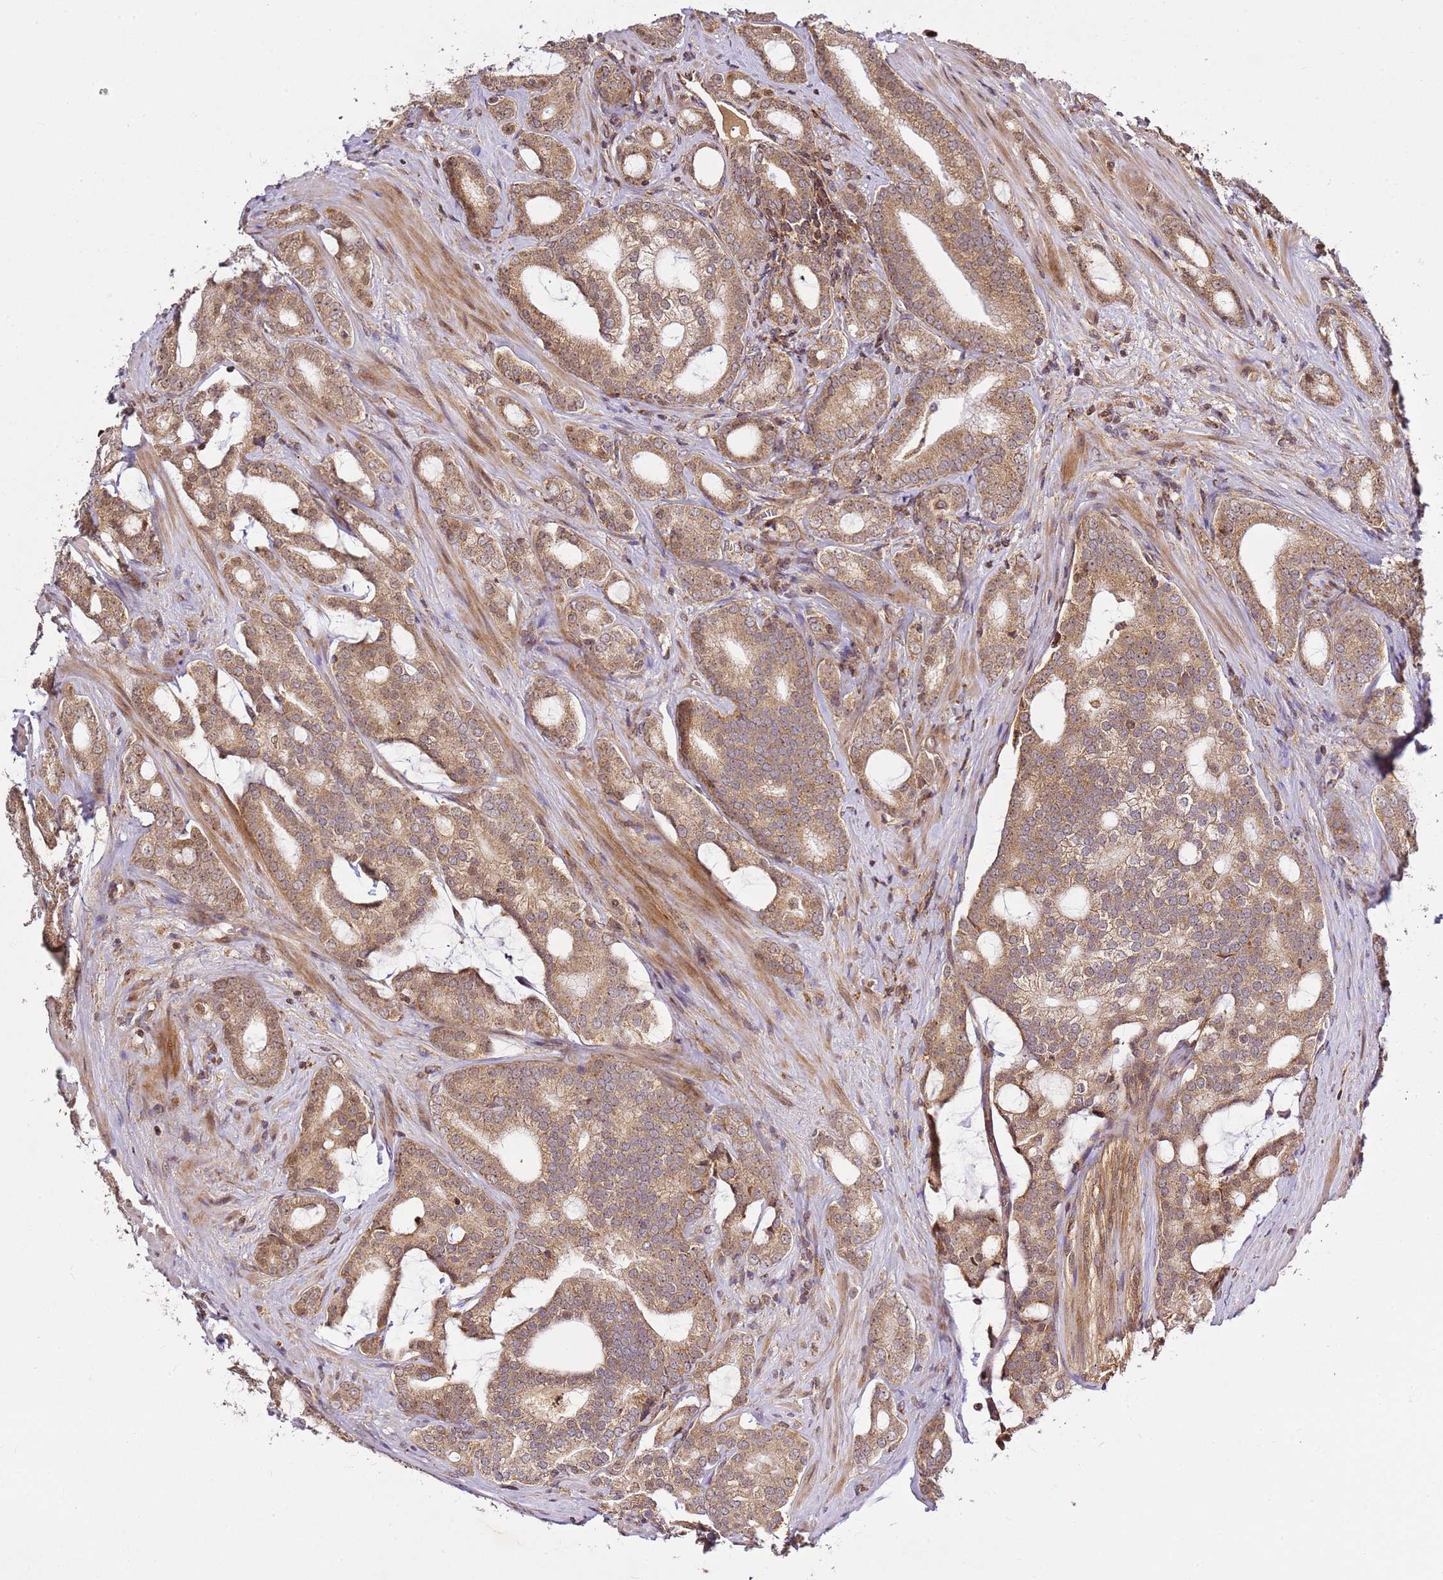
{"staining": {"intensity": "moderate", "quantity": ">75%", "location": "cytoplasmic/membranous"}, "tissue": "prostate cancer", "cell_type": "Tumor cells", "image_type": "cancer", "snomed": [{"axis": "morphology", "description": "Adenocarcinoma, High grade"}, {"axis": "topography", "description": "Prostate"}], "caption": "The immunohistochemical stain shows moderate cytoplasmic/membranous positivity in tumor cells of prostate adenocarcinoma (high-grade) tissue.", "gene": "RASA3", "patient": {"sex": "male", "age": 63}}